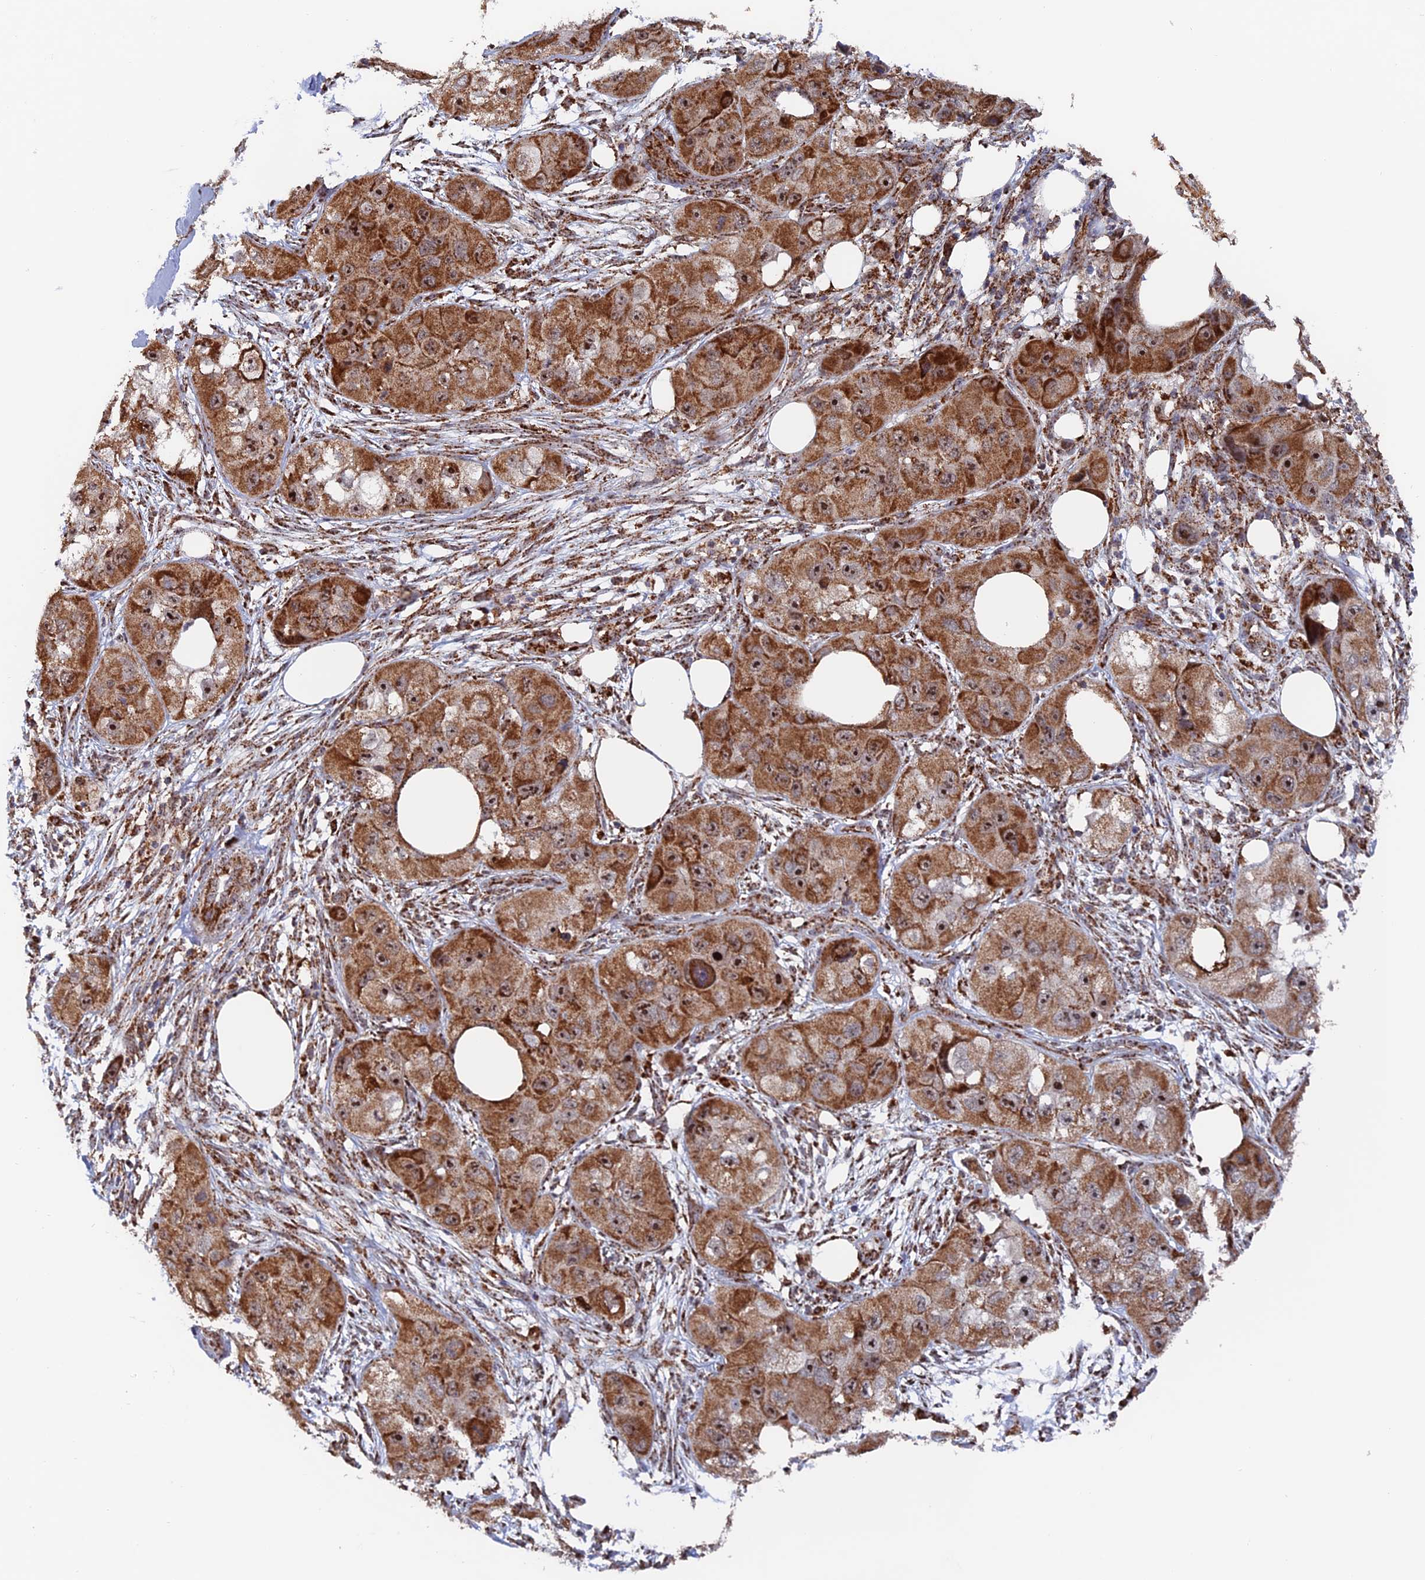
{"staining": {"intensity": "moderate", "quantity": ">75%", "location": "cytoplasmic/membranous,nuclear"}, "tissue": "skin cancer", "cell_type": "Tumor cells", "image_type": "cancer", "snomed": [{"axis": "morphology", "description": "Squamous cell carcinoma, NOS"}, {"axis": "topography", "description": "Skin"}, {"axis": "topography", "description": "Subcutis"}], "caption": "A brown stain shows moderate cytoplasmic/membranous and nuclear positivity of a protein in human squamous cell carcinoma (skin) tumor cells.", "gene": "DTYMK", "patient": {"sex": "male", "age": 73}}